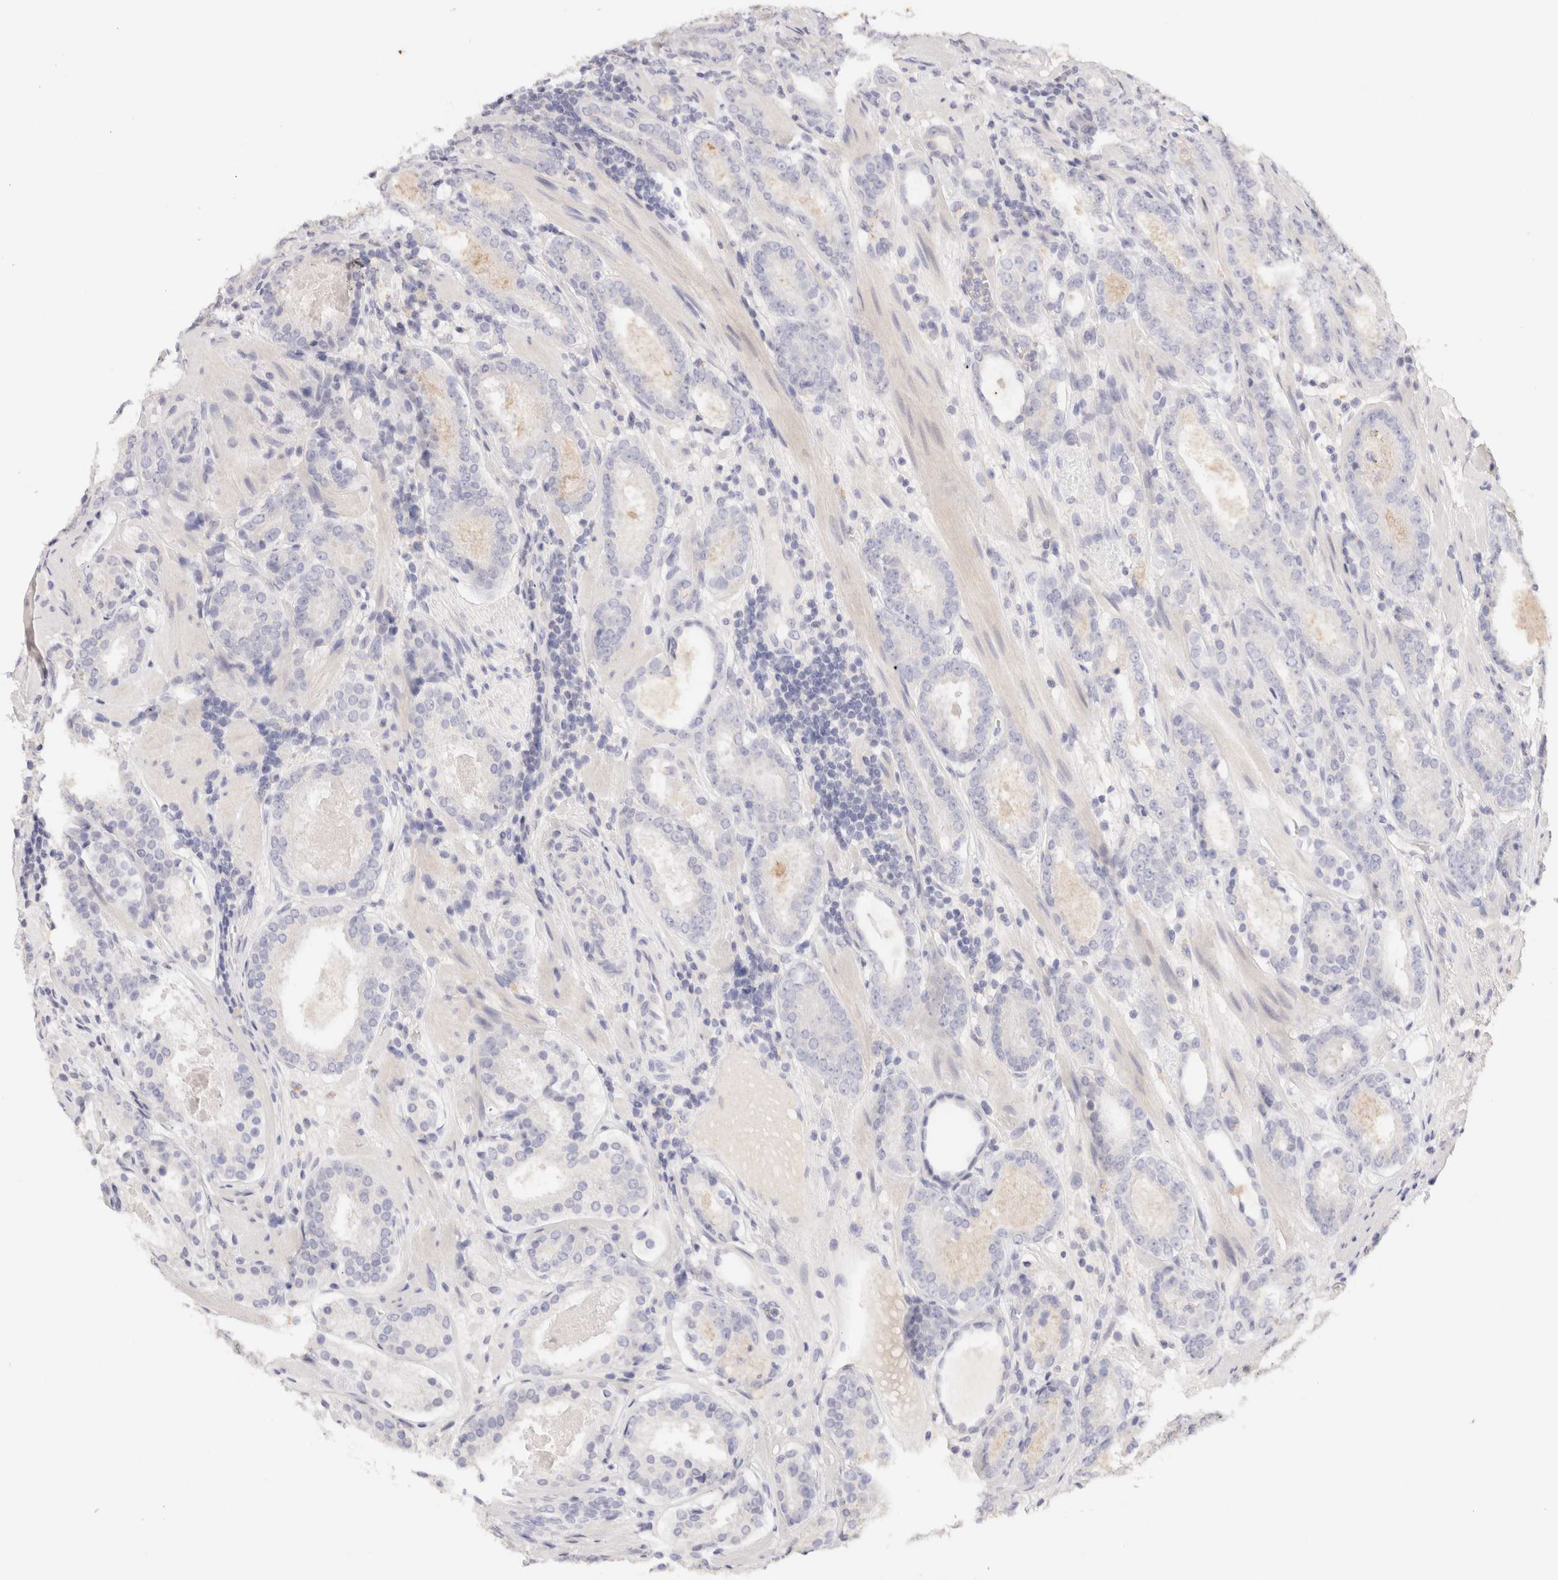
{"staining": {"intensity": "negative", "quantity": "none", "location": "none"}, "tissue": "prostate cancer", "cell_type": "Tumor cells", "image_type": "cancer", "snomed": [{"axis": "morphology", "description": "Adenocarcinoma, Low grade"}, {"axis": "topography", "description": "Prostate"}], "caption": "IHC of human prostate cancer displays no positivity in tumor cells.", "gene": "SCGB2A2", "patient": {"sex": "male", "age": 69}}